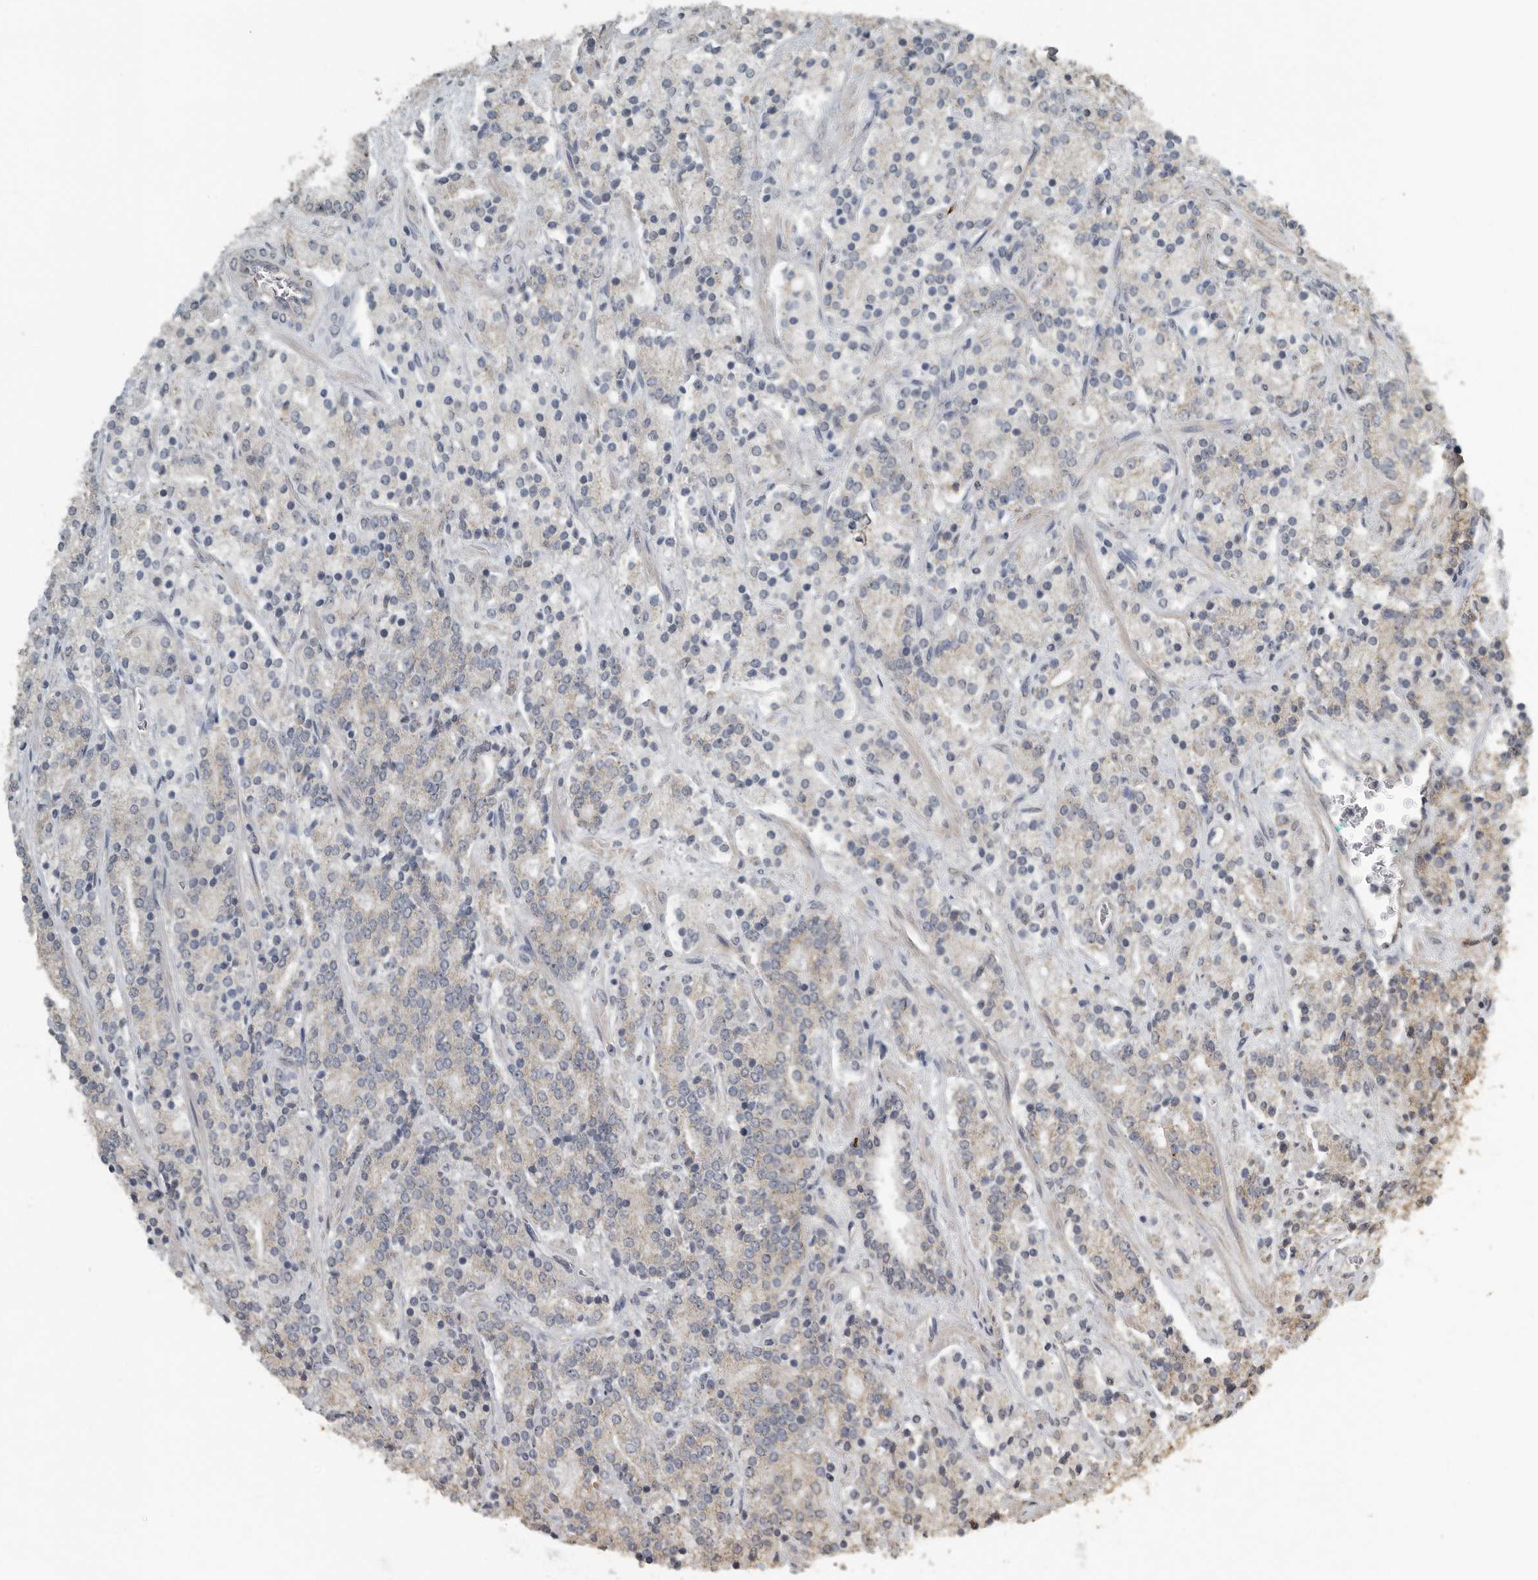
{"staining": {"intensity": "weak", "quantity": "<25%", "location": "cytoplasmic/membranous"}, "tissue": "prostate cancer", "cell_type": "Tumor cells", "image_type": "cancer", "snomed": [{"axis": "morphology", "description": "Adenocarcinoma, High grade"}, {"axis": "topography", "description": "Prostate"}], "caption": "This is a photomicrograph of immunohistochemistry (IHC) staining of prostate adenocarcinoma (high-grade), which shows no staining in tumor cells.", "gene": "AFAP1", "patient": {"sex": "male", "age": 71}}